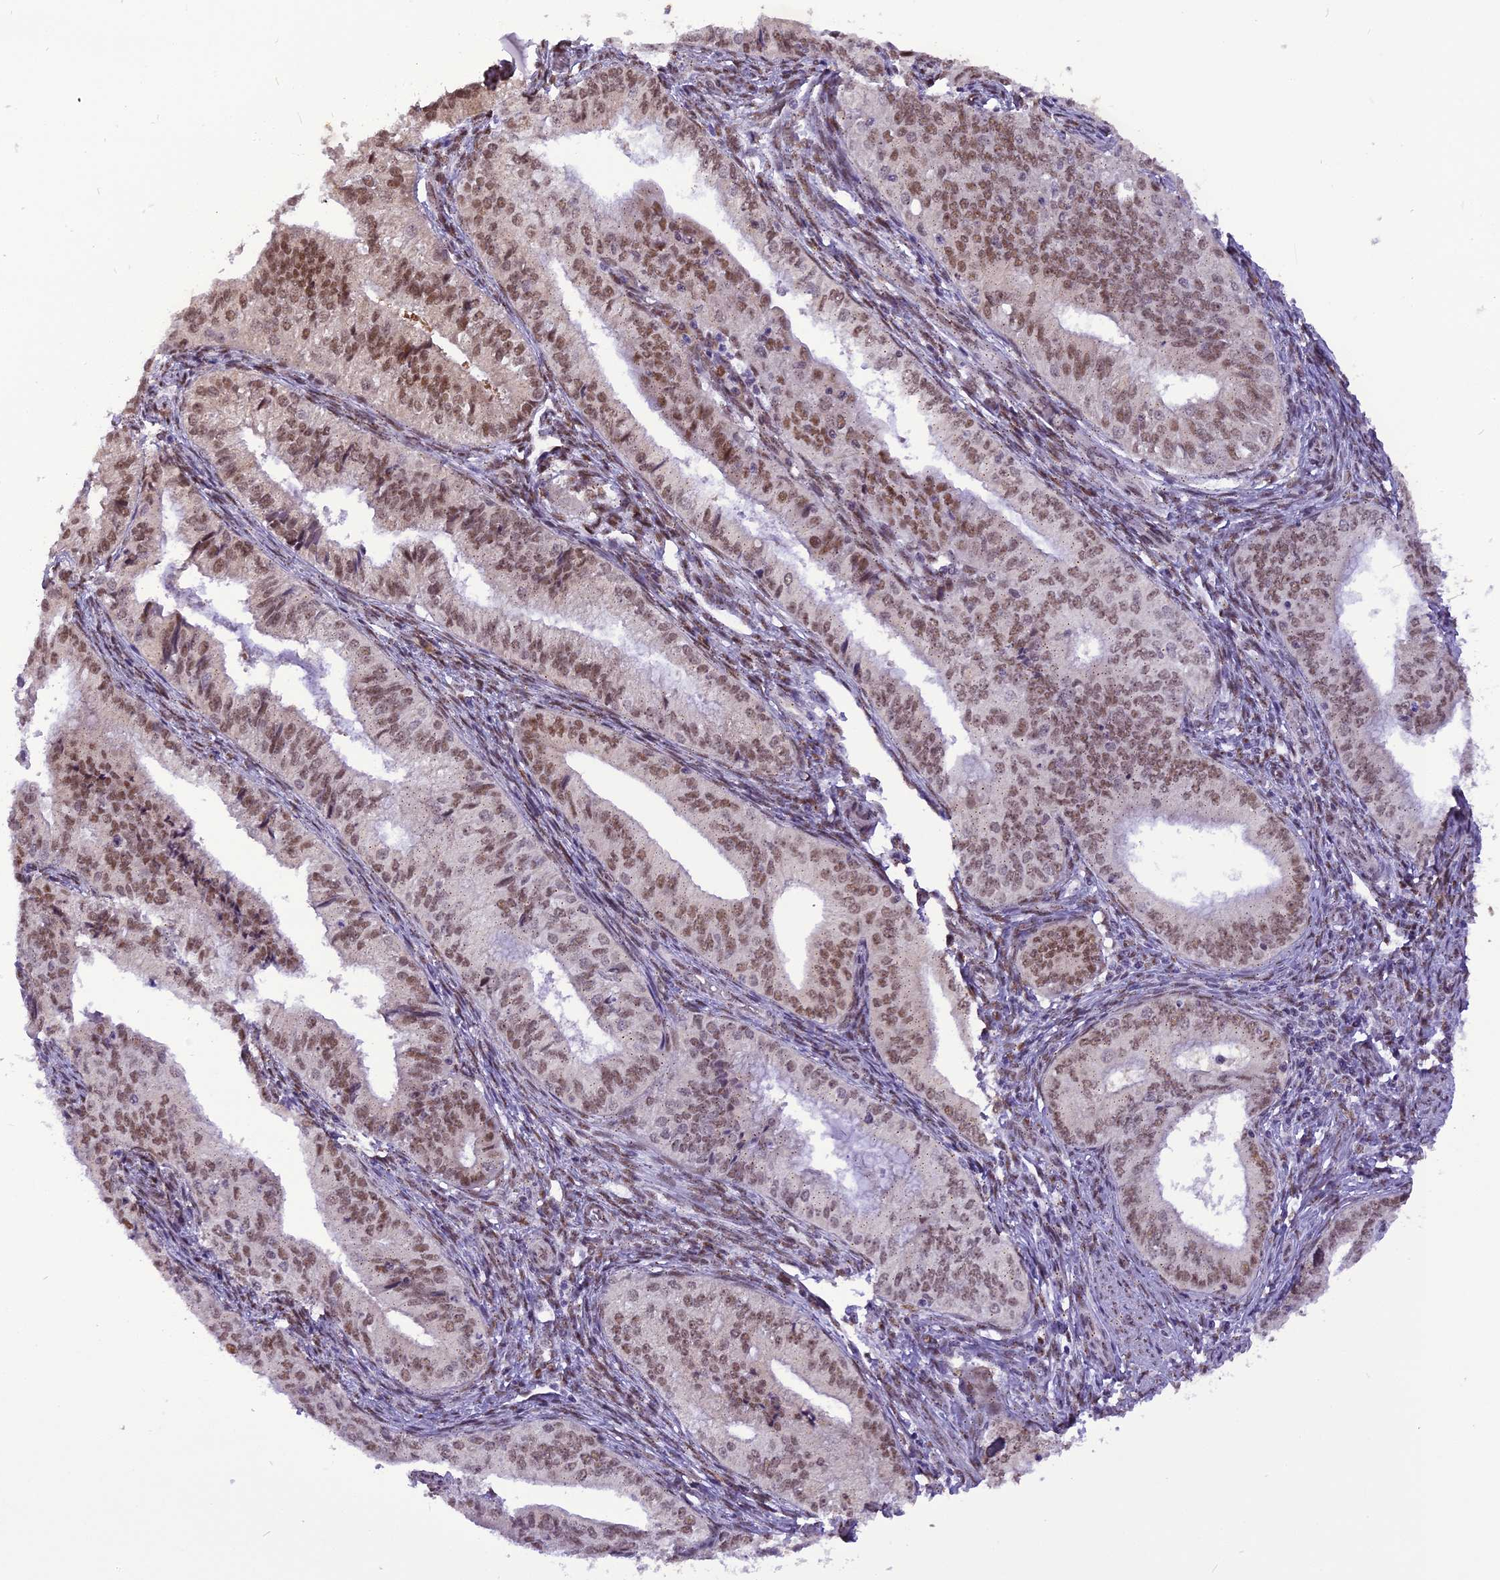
{"staining": {"intensity": "moderate", "quantity": ">75%", "location": "nuclear"}, "tissue": "endometrial cancer", "cell_type": "Tumor cells", "image_type": "cancer", "snomed": [{"axis": "morphology", "description": "Adenocarcinoma, NOS"}, {"axis": "topography", "description": "Endometrium"}], "caption": "This is a photomicrograph of IHC staining of endometrial cancer (adenocarcinoma), which shows moderate staining in the nuclear of tumor cells.", "gene": "IRF2BP1", "patient": {"sex": "female", "age": 50}}